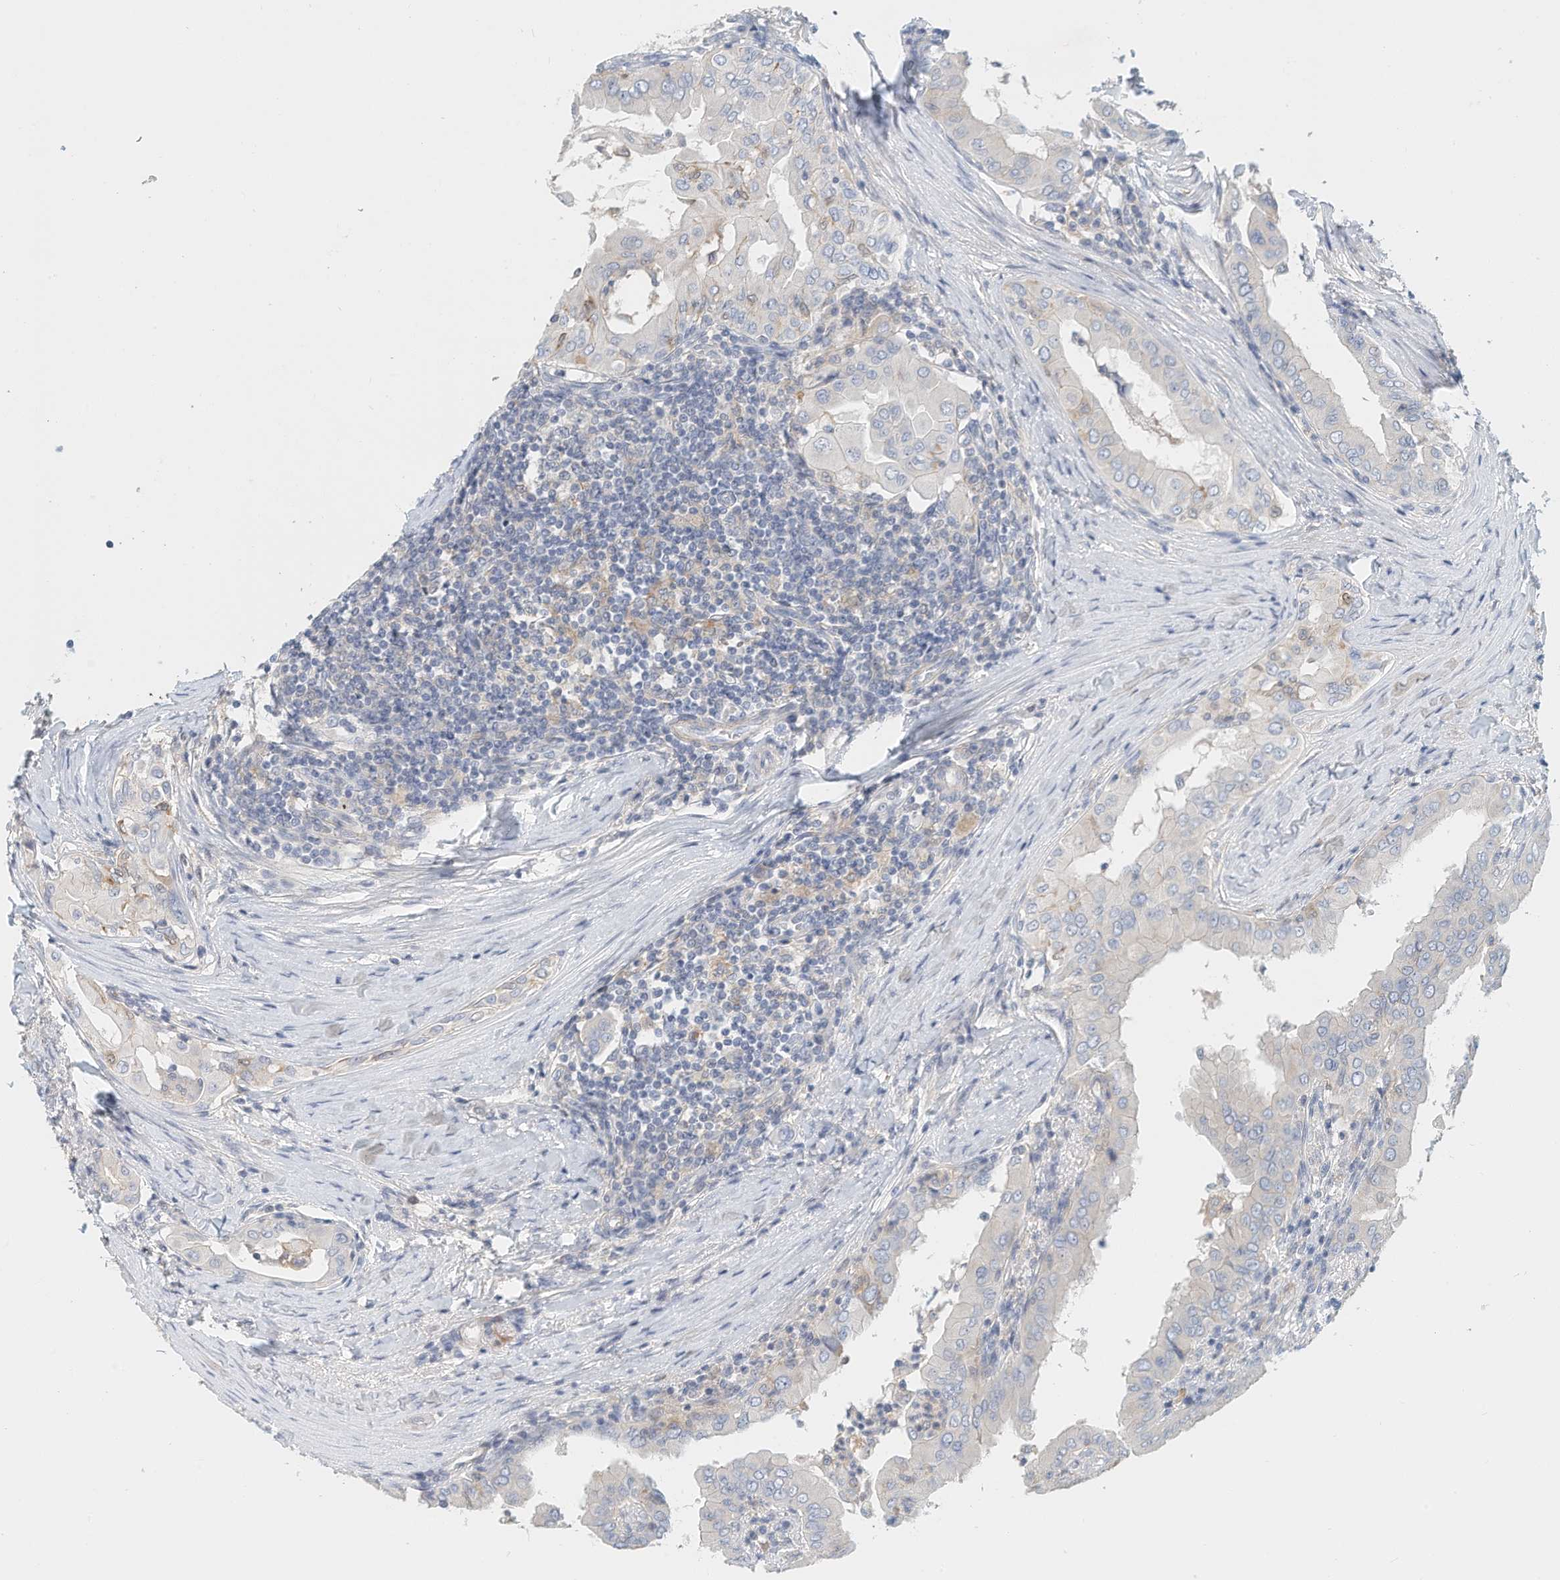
{"staining": {"intensity": "weak", "quantity": "<25%", "location": "cytoplasmic/membranous"}, "tissue": "thyroid cancer", "cell_type": "Tumor cells", "image_type": "cancer", "snomed": [{"axis": "morphology", "description": "Papillary adenocarcinoma, NOS"}, {"axis": "topography", "description": "Thyroid gland"}], "caption": "Immunohistochemistry (IHC) of papillary adenocarcinoma (thyroid) demonstrates no staining in tumor cells.", "gene": "MICAL1", "patient": {"sex": "male", "age": 33}}